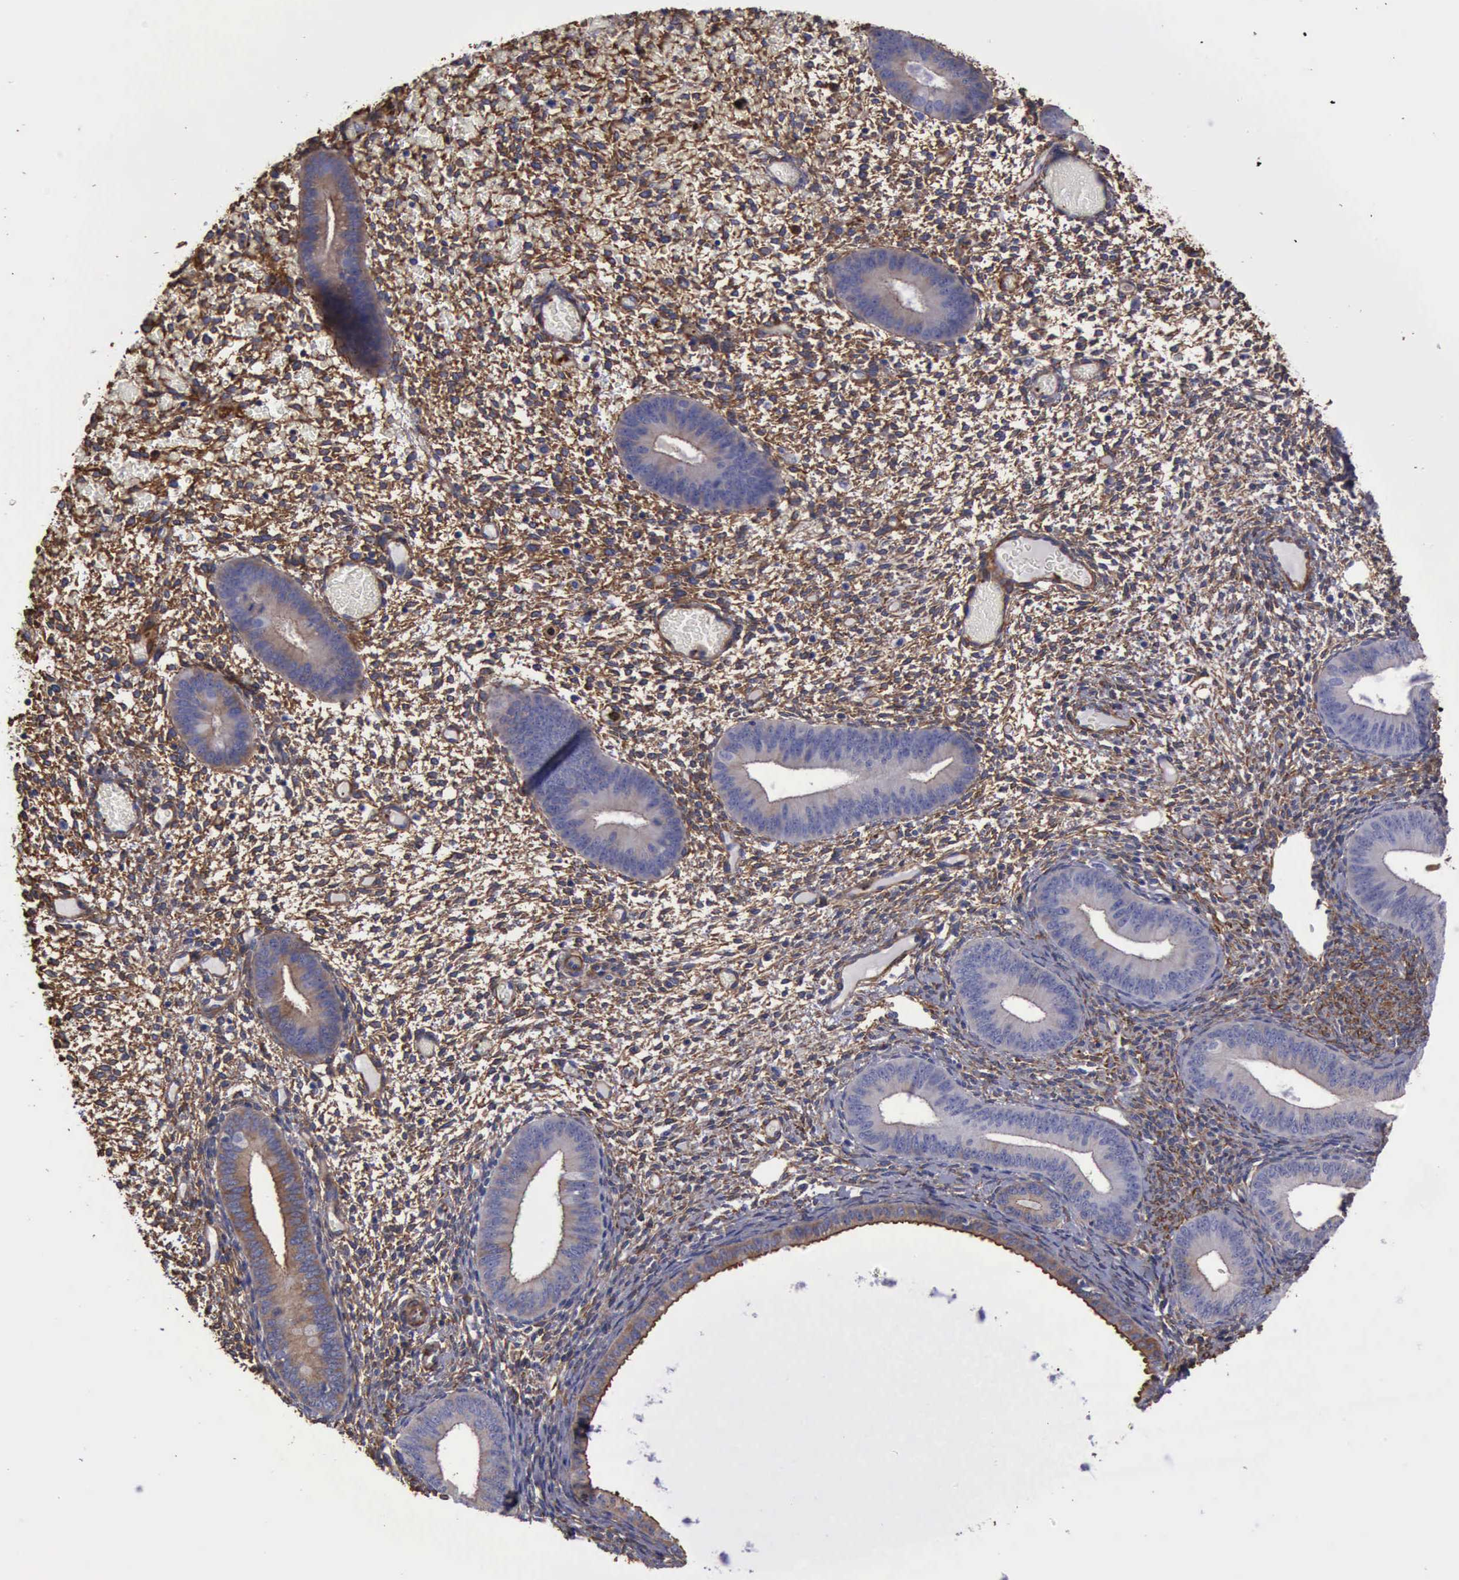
{"staining": {"intensity": "strong", "quantity": ">75%", "location": "cytoplasmic/membranous"}, "tissue": "endometrium", "cell_type": "Cells in endometrial stroma", "image_type": "normal", "snomed": [{"axis": "morphology", "description": "Normal tissue, NOS"}, {"axis": "topography", "description": "Endometrium"}], "caption": "Strong cytoplasmic/membranous positivity for a protein is seen in about >75% of cells in endometrial stroma of benign endometrium using immunohistochemistry (IHC).", "gene": "FLNA", "patient": {"sex": "female", "age": 42}}